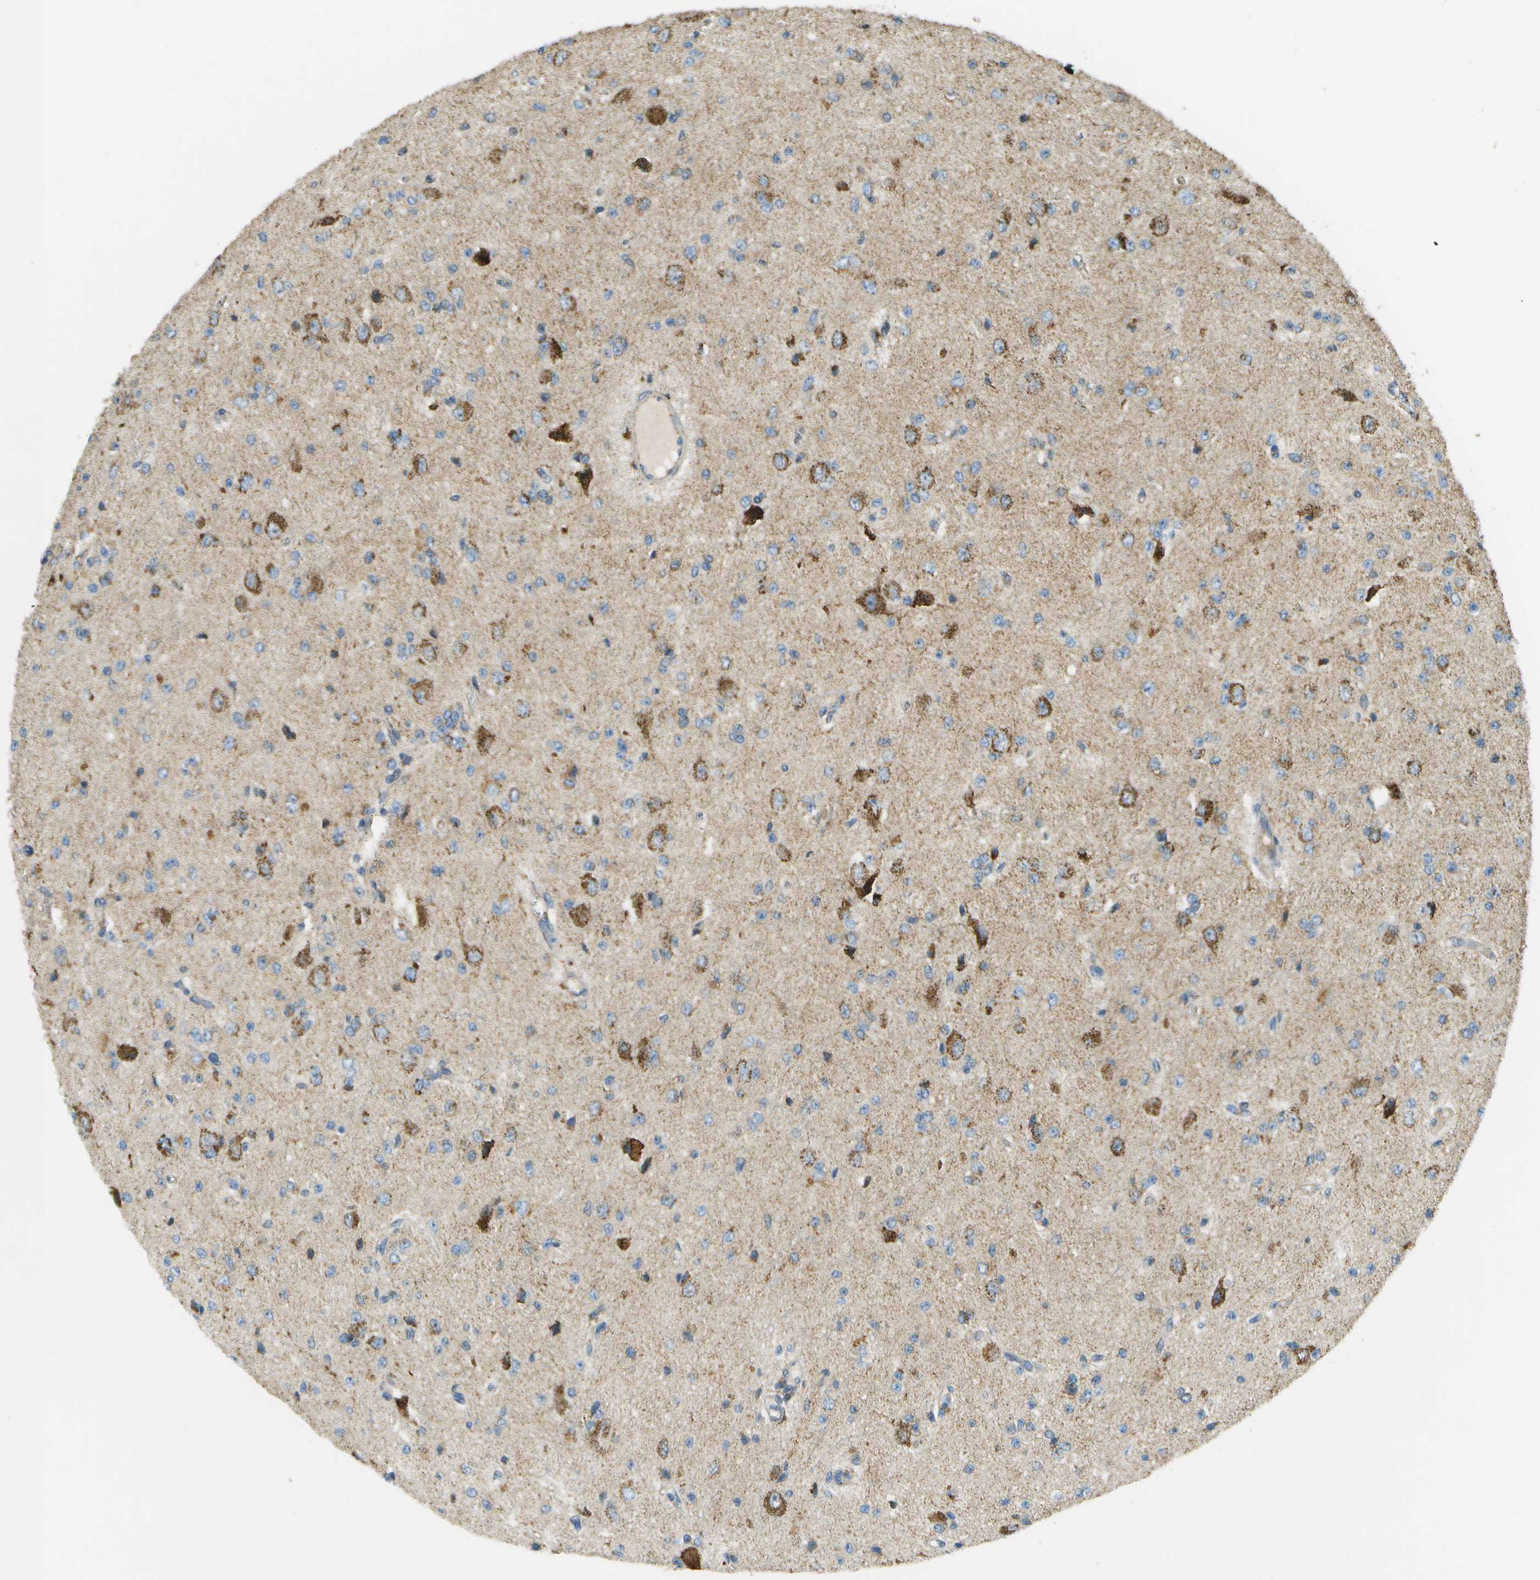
{"staining": {"intensity": "weak", "quantity": "<25%", "location": "cytoplasmic/membranous"}, "tissue": "glioma", "cell_type": "Tumor cells", "image_type": "cancer", "snomed": [{"axis": "morphology", "description": "Glioma, malignant, High grade"}, {"axis": "topography", "description": "pancreas cauda"}], "caption": "IHC image of neoplastic tissue: glioma stained with DAB (3,3'-diaminobenzidine) shows no significant protein expression in tumor cells. (DAB (3,3'-diaminobenzidine) immunohistochemistry (IHC) with hematoxylin counter stain).", "gene": "NRK", "patient": {"sex": "male", "age": 60}}